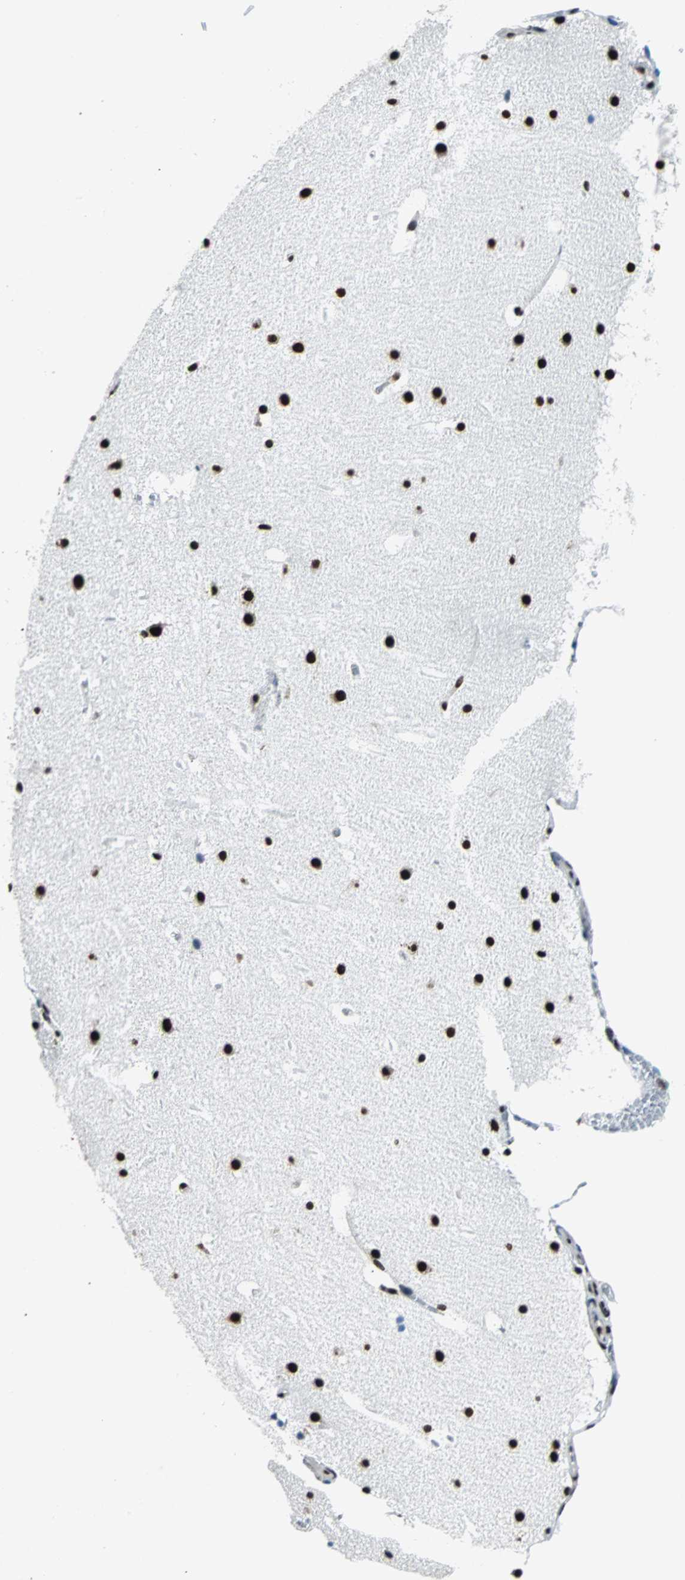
{"staining": {"intensity": "strong", "quantity": ">75%", "location": "nuclear"}, "tissue": "cerebellum", "cell_type": "Cells in molecular layer", "image_type": "normal", "snomed": [{"axis": "morphology", "description": "Normal tissue, NOS"}, {"axis": "topography", "description": "Cerebellum"}], "caption": "The histopathology image reveals staining of normal cerebellum, revealing strong nuclear protein staining (brown color) within cells in molecular layer.", "gene": "FUBP1", "patient": {"sex": "male", "age": 45}}